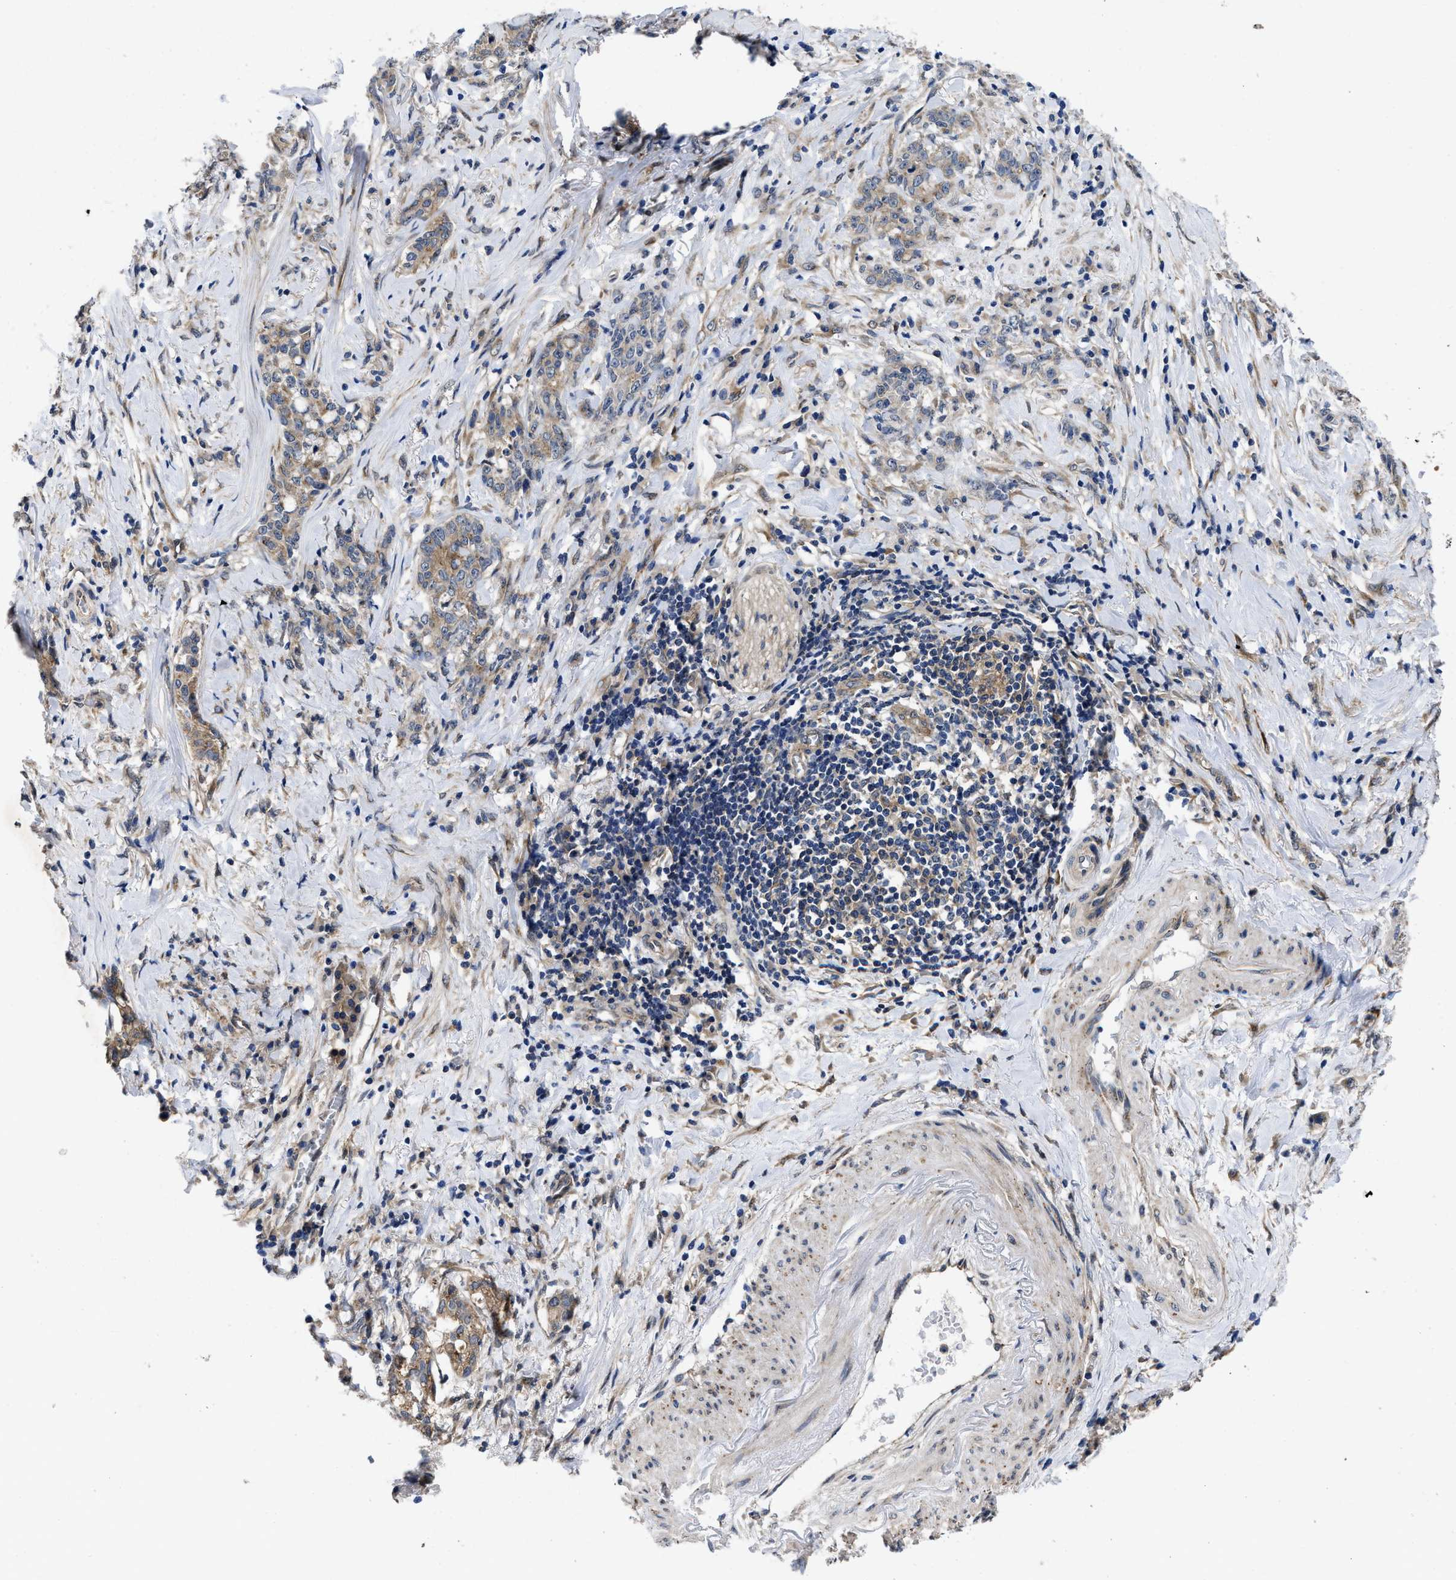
{"staining": {"intensity": "weak", "quantity": ">75%", "location": "cytoplasmic/membranous"}, "tissue": "stomach cancer", "cell_type": "Tumor cells", "image_type": "cancer", "snomed": [{"axis": "morphology", "description": "Adenocarcinoma, NOS"}, {"axis": "topography", "description": "Stomach, lower"}], "caption": "Protein expression by IHC reveals weak cytoplasmic/membranous positivity in about >75% of tumor cells in stomach cancer (adenocarcinoma).", "gene": "PKD2", "patient": {"sex": "male", "age": 88}}